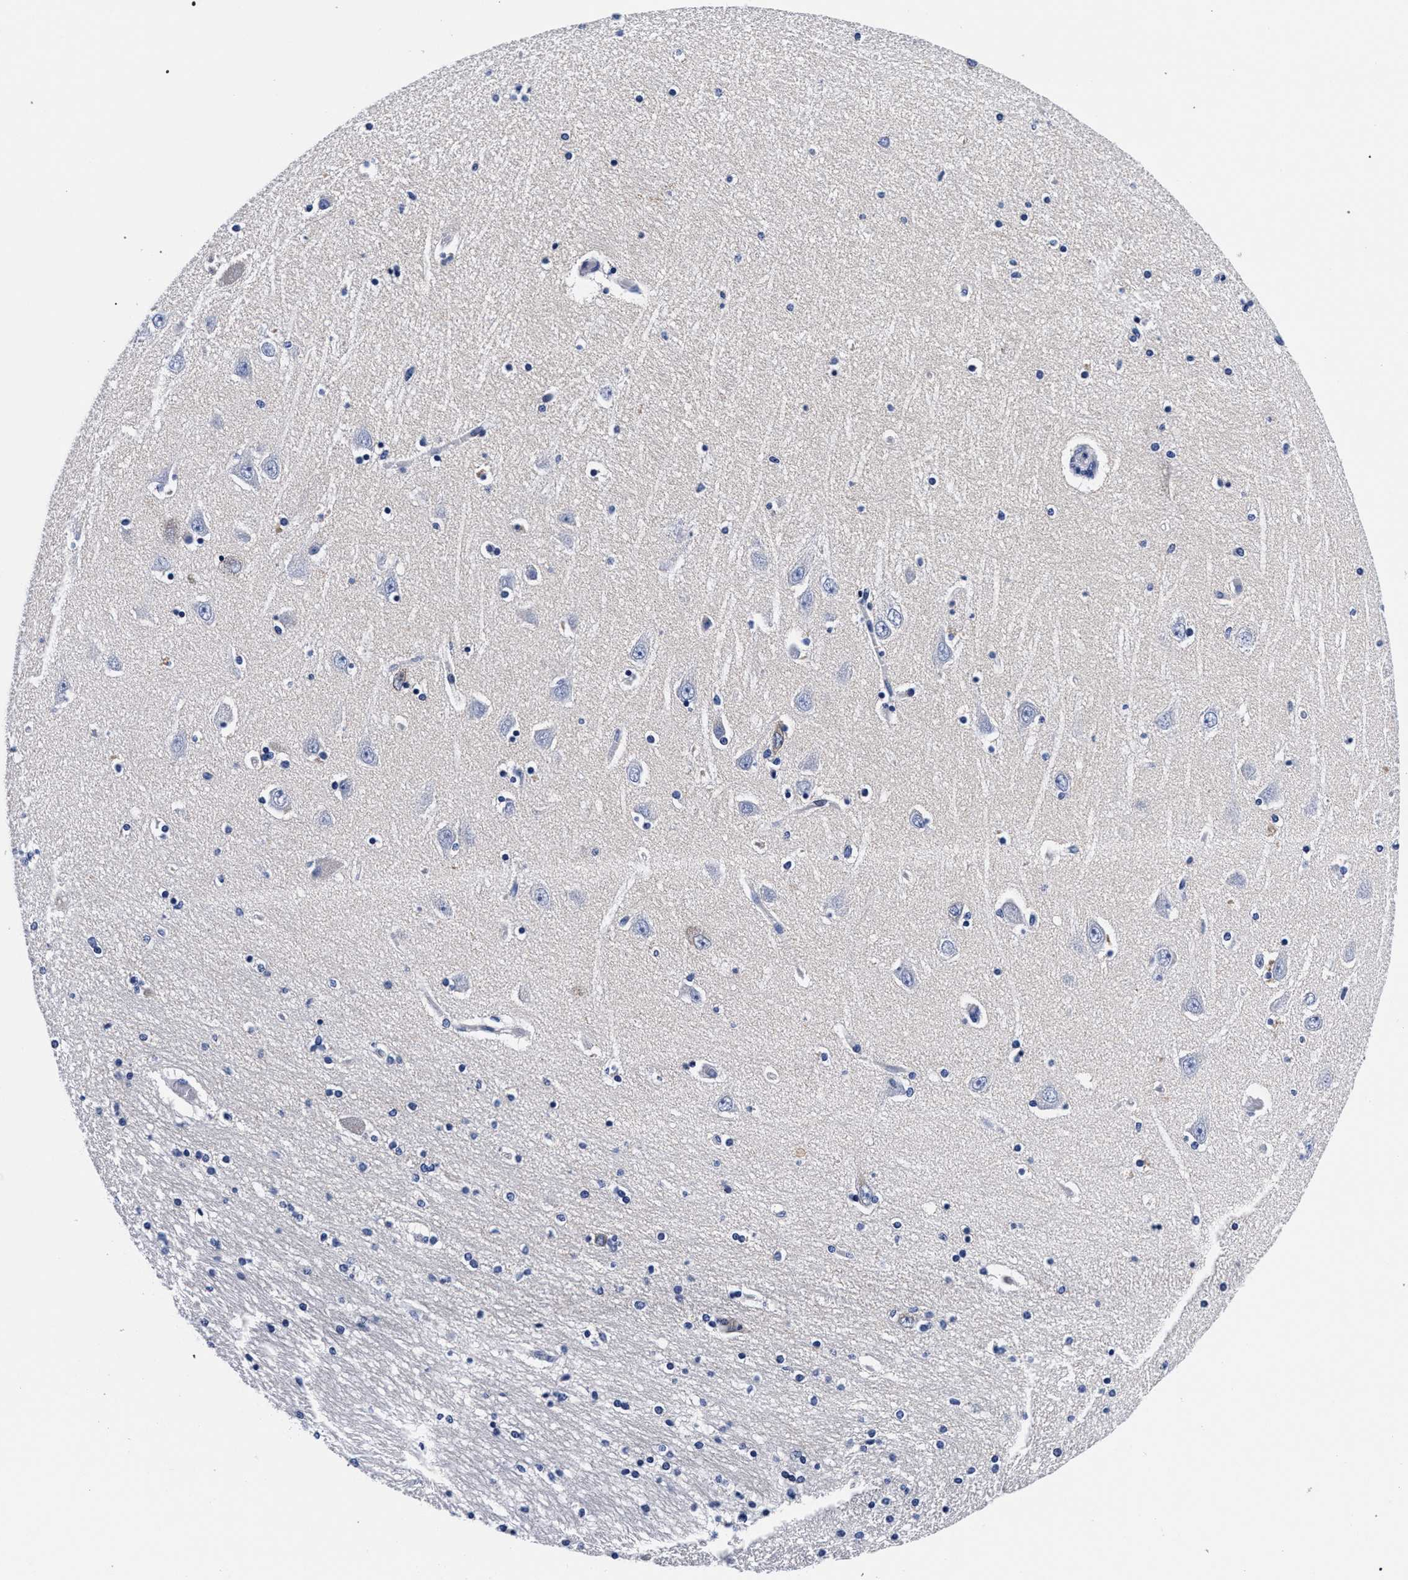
{"staining": {"intensity": "negative", "quantity": "none", "location": "none"}, "tissue": "hippocampus", "cell_type": "Glial cells", "image_type": "normal", "snomed": [{"axis": "morphology", "description": "Normal tissue, NOS"}, {"axis": "topography", "description": "Hippocampus"}], "caption": "IHC image of unremarkable hippocampus: human hippocampus stained with DAB displays no significant protein staining in glial cells.", "gene": "RAB3B", "patient": {"sex": "female", "age": 54}}